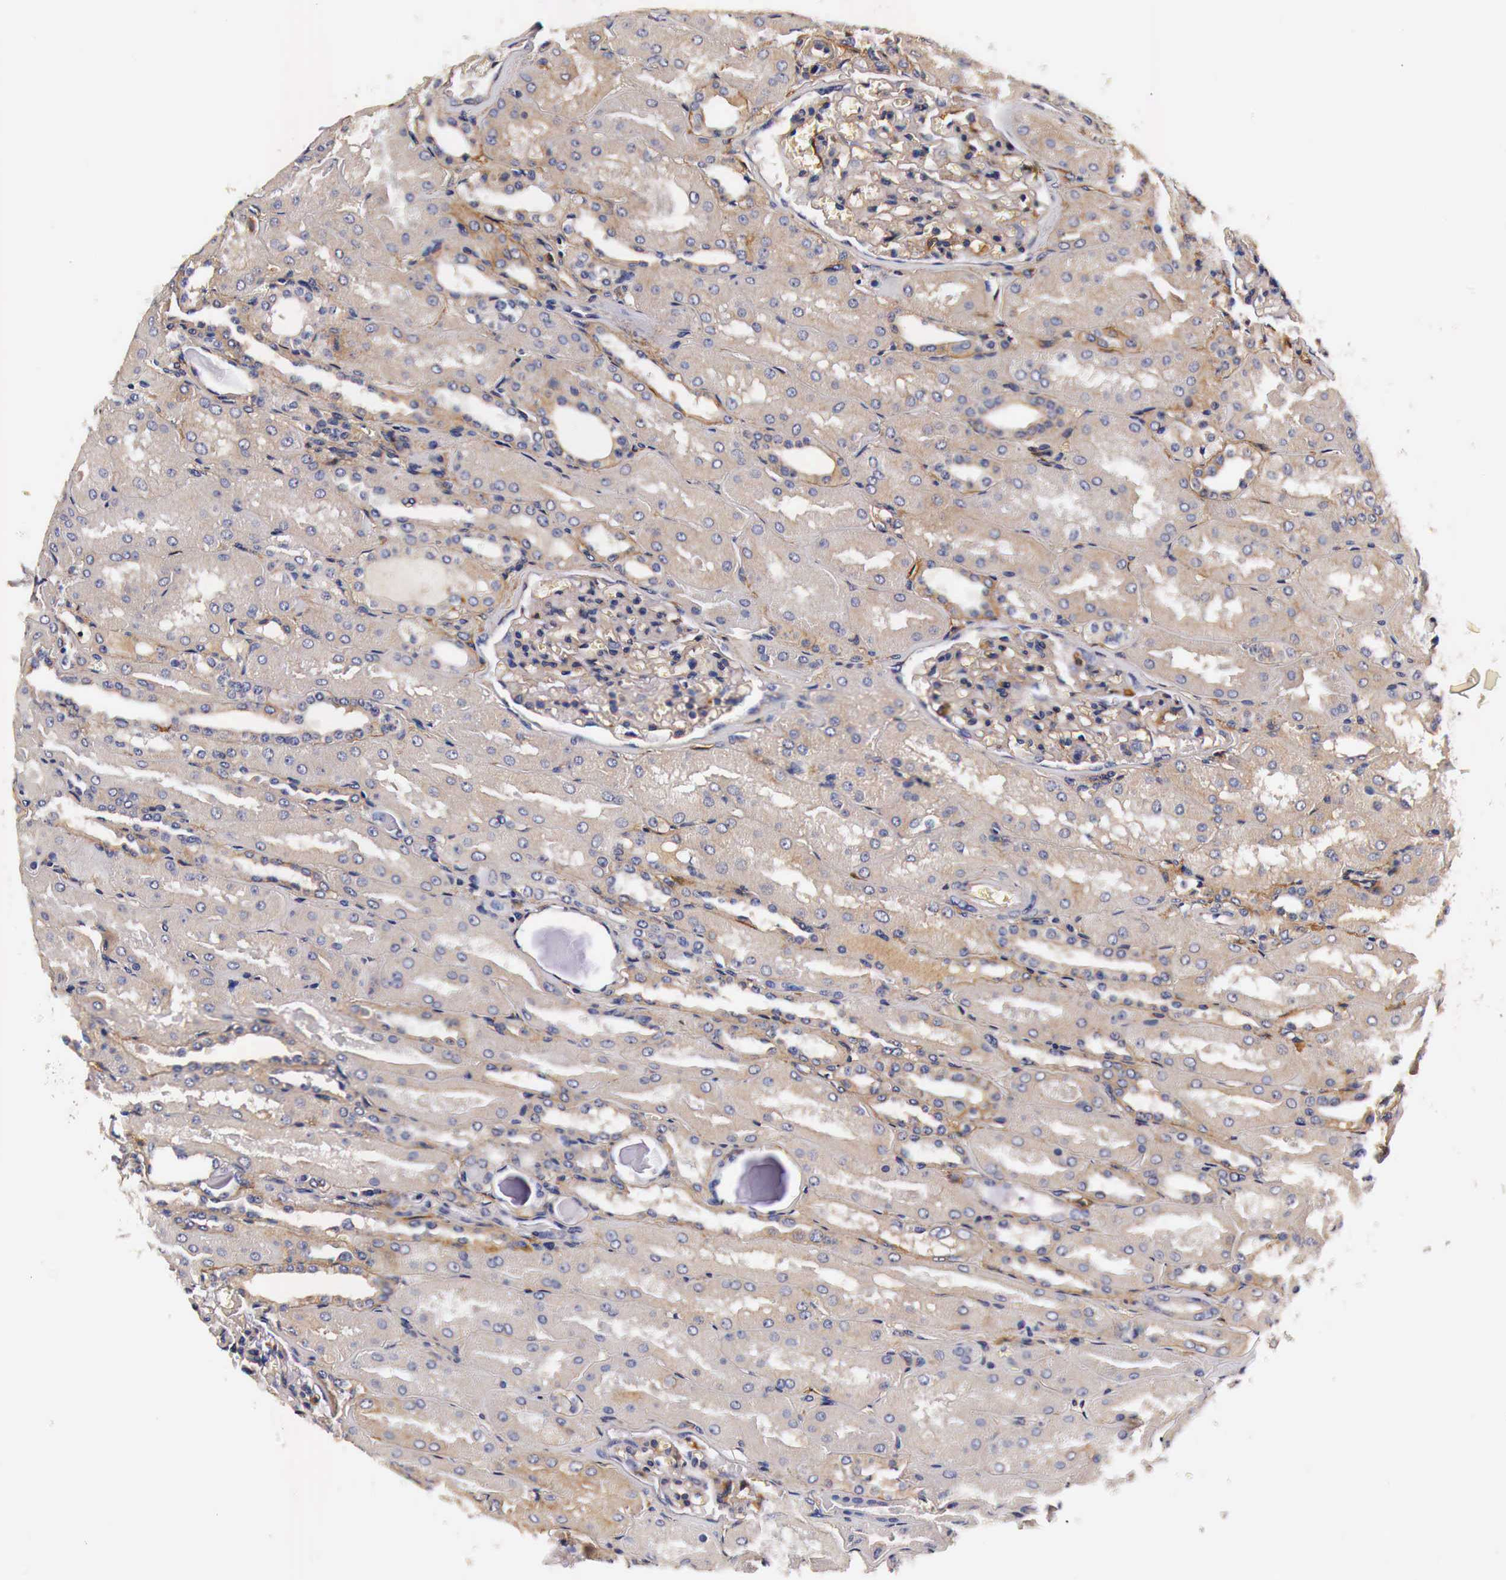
{"staining": {"intensity": "weak", "quantity": ">75%", "location": "cytoplasmic/membranous"}, "tissue": "kidney", "cell_type": "Cells in glomeruli", "image_type": "normal", "snomed": [{"axis": "morphology", "description": "Normal tissue, NOS"}, {"axis": "topography", "description": "Kidney"}], "caption": "Protein expression by IHC reveals weak cytoplasmic/membranous expression in approximately >75% of cells in glomeruli in benign kidney.", "gene": "RP2", "patient": {"sex": "male", "age": 61}}